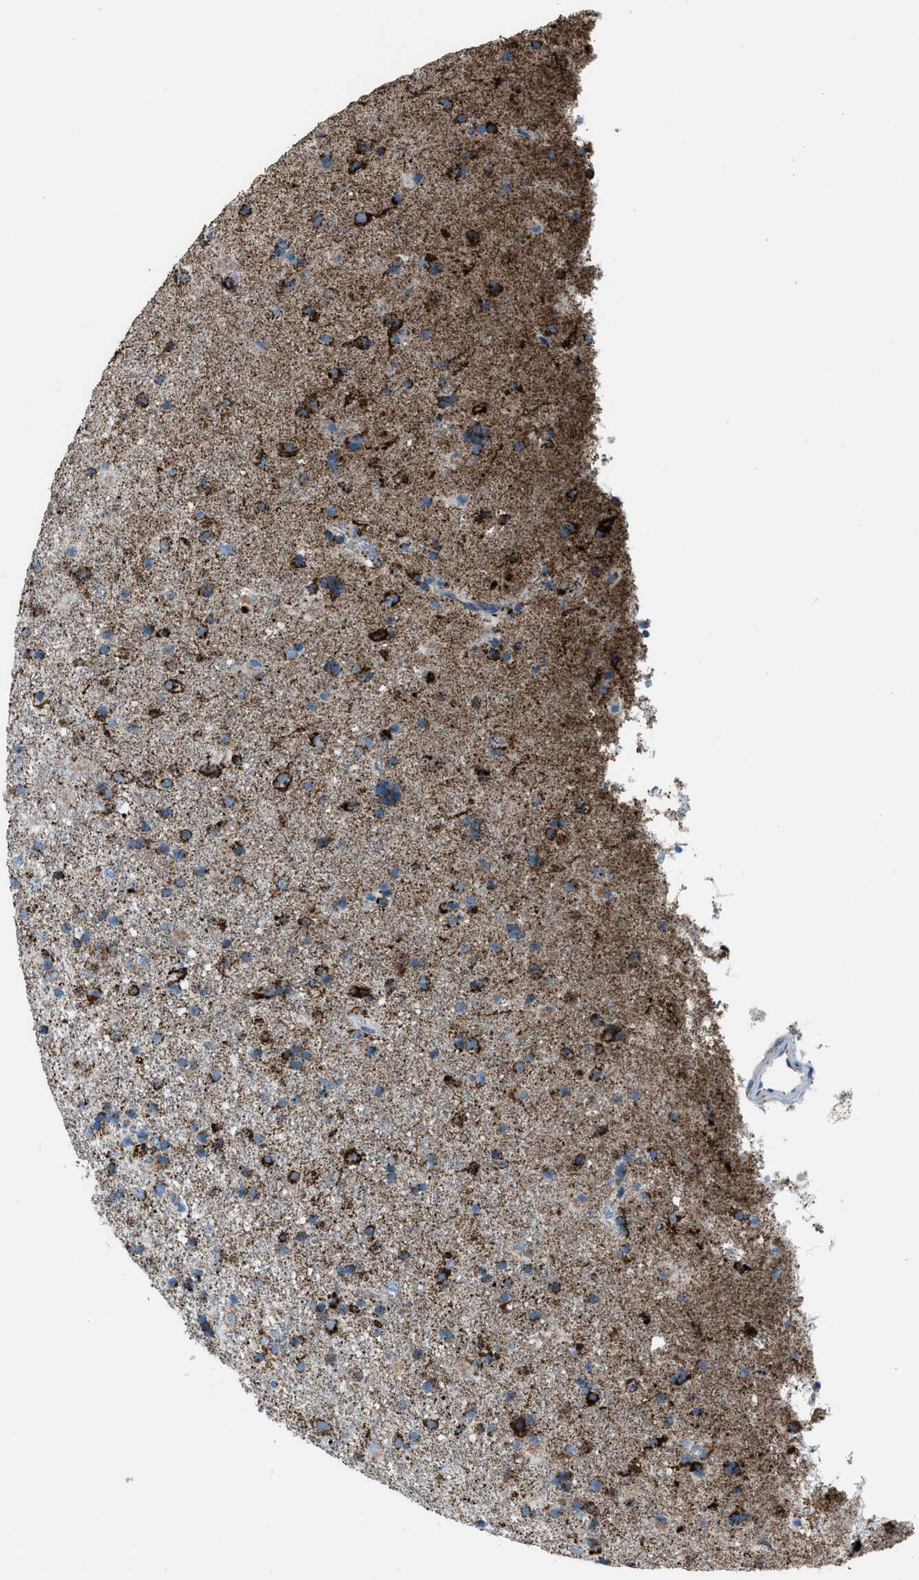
{"staining": {"intensity": "strong", "quantity": ">75%", "location": "cytoplasmic/membranous"}, "tissue": "glioma", "cell_type": "Tumor cells", "image_type": "cancer", "snomed": [{"axis": "morphology", "description": "Glioma, malignant, Low grade"}, {"axis": "topography", "description": "Brain"}], "caption": "IHC of glioma exhibits high levels of strong cytoplasmic/membranous staining in approximately >75% of tumor cells.", "gene": "MDH2", "patient": {"sex": "male", "age": 65}}